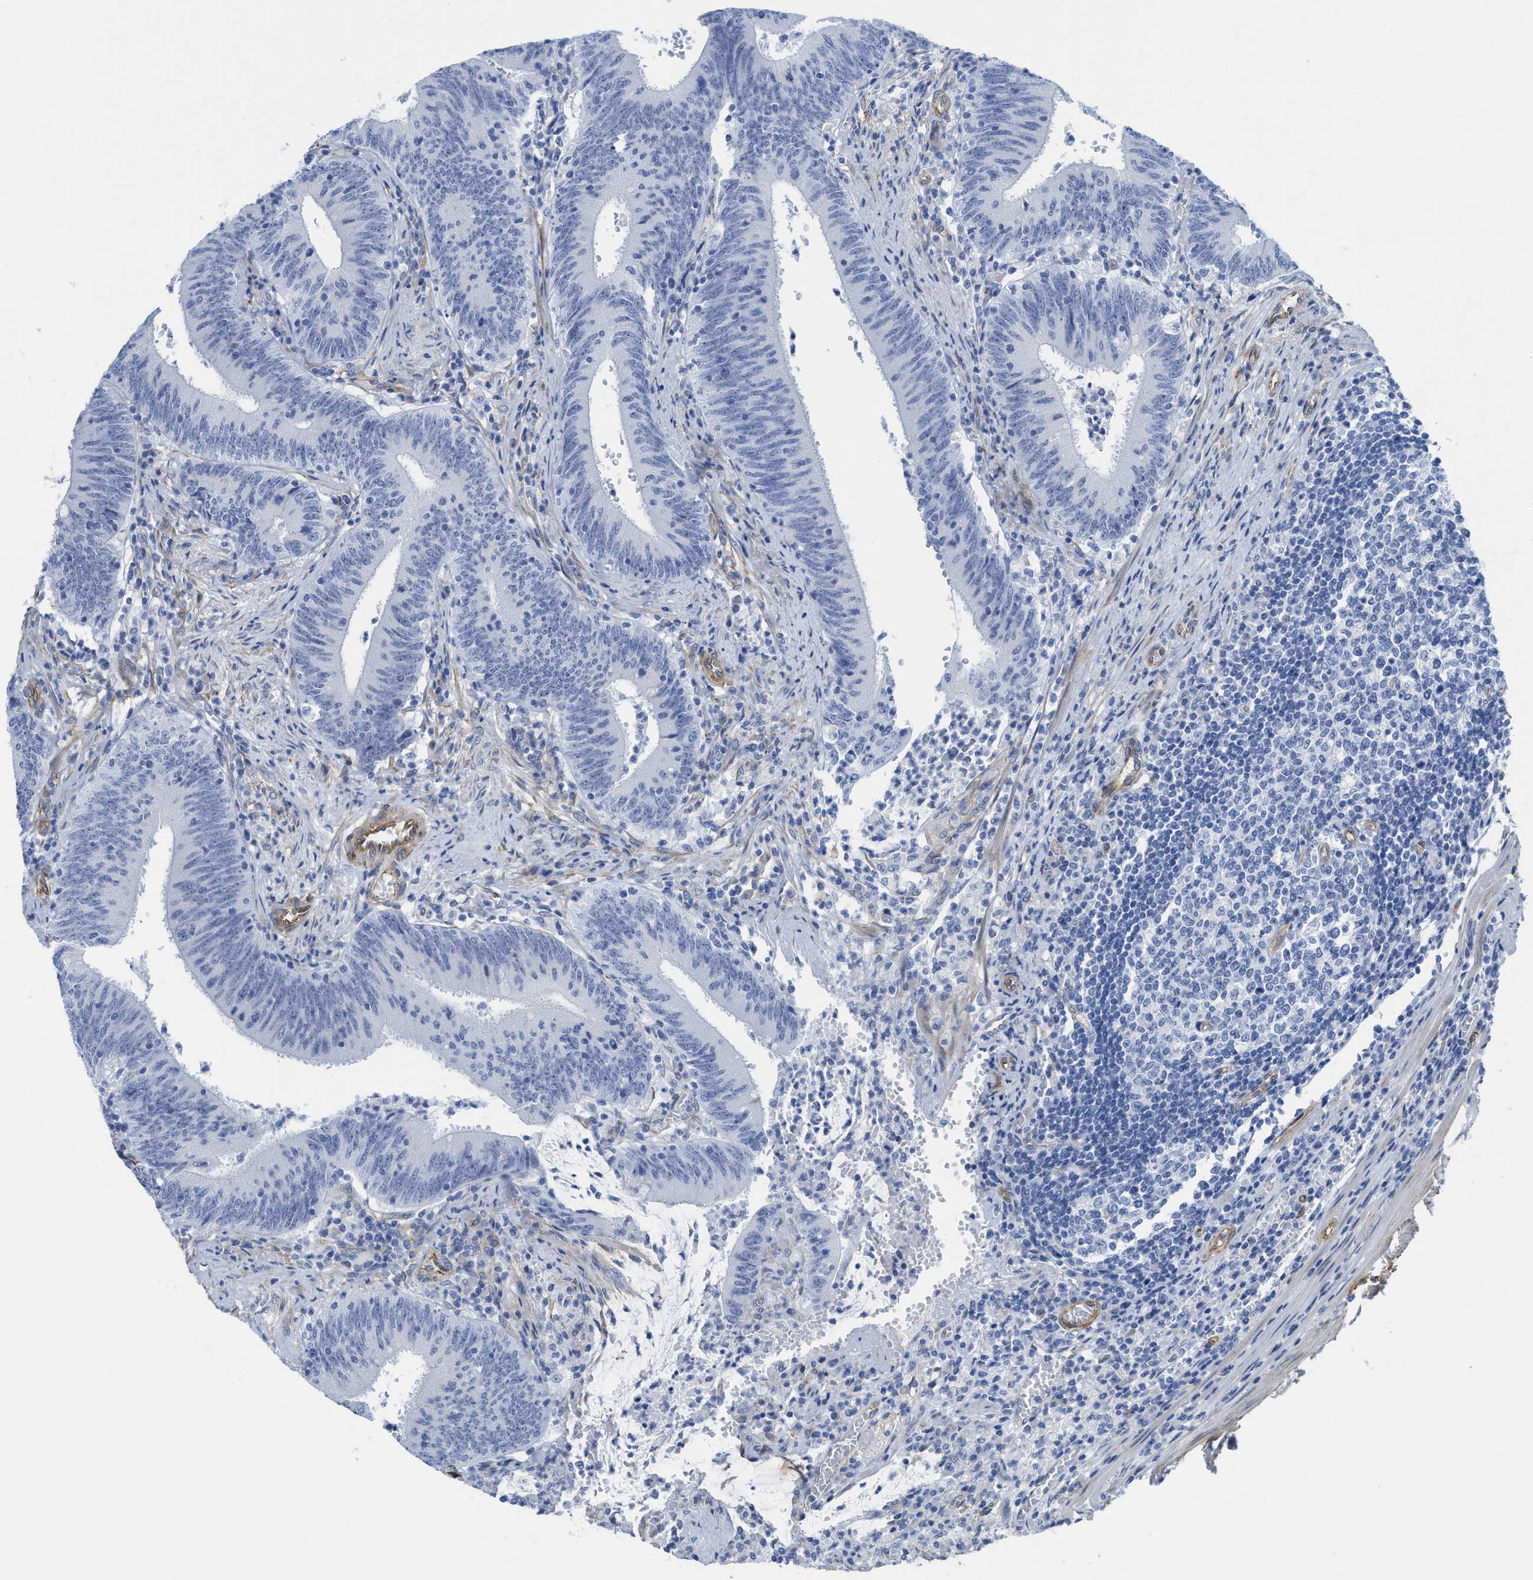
{"staining": {"intensity": "negative", "quantity": "none", "location": "none"}, "tissue": "colorectal cancer", "cell_type": "Tumor cells", "image_type": "cancer", "snomed": [{"axis": "morphology", "description": "Normal tissue, NOS"}, {"axis": "morphology", "description": "Adenocarcinoma, NOS"}, {"axis": "topography", "description": "Rectum"}], "caption": "DAB immunohistochemical staining of human colorectal adenocarcinoma exhibits no significant positivity in tumor cells. (DAB immunohistochemistry (IHC) with hematoxylin counter stain).", "gene": "TUB", "patient": {"sex": "female", "age": 66}}